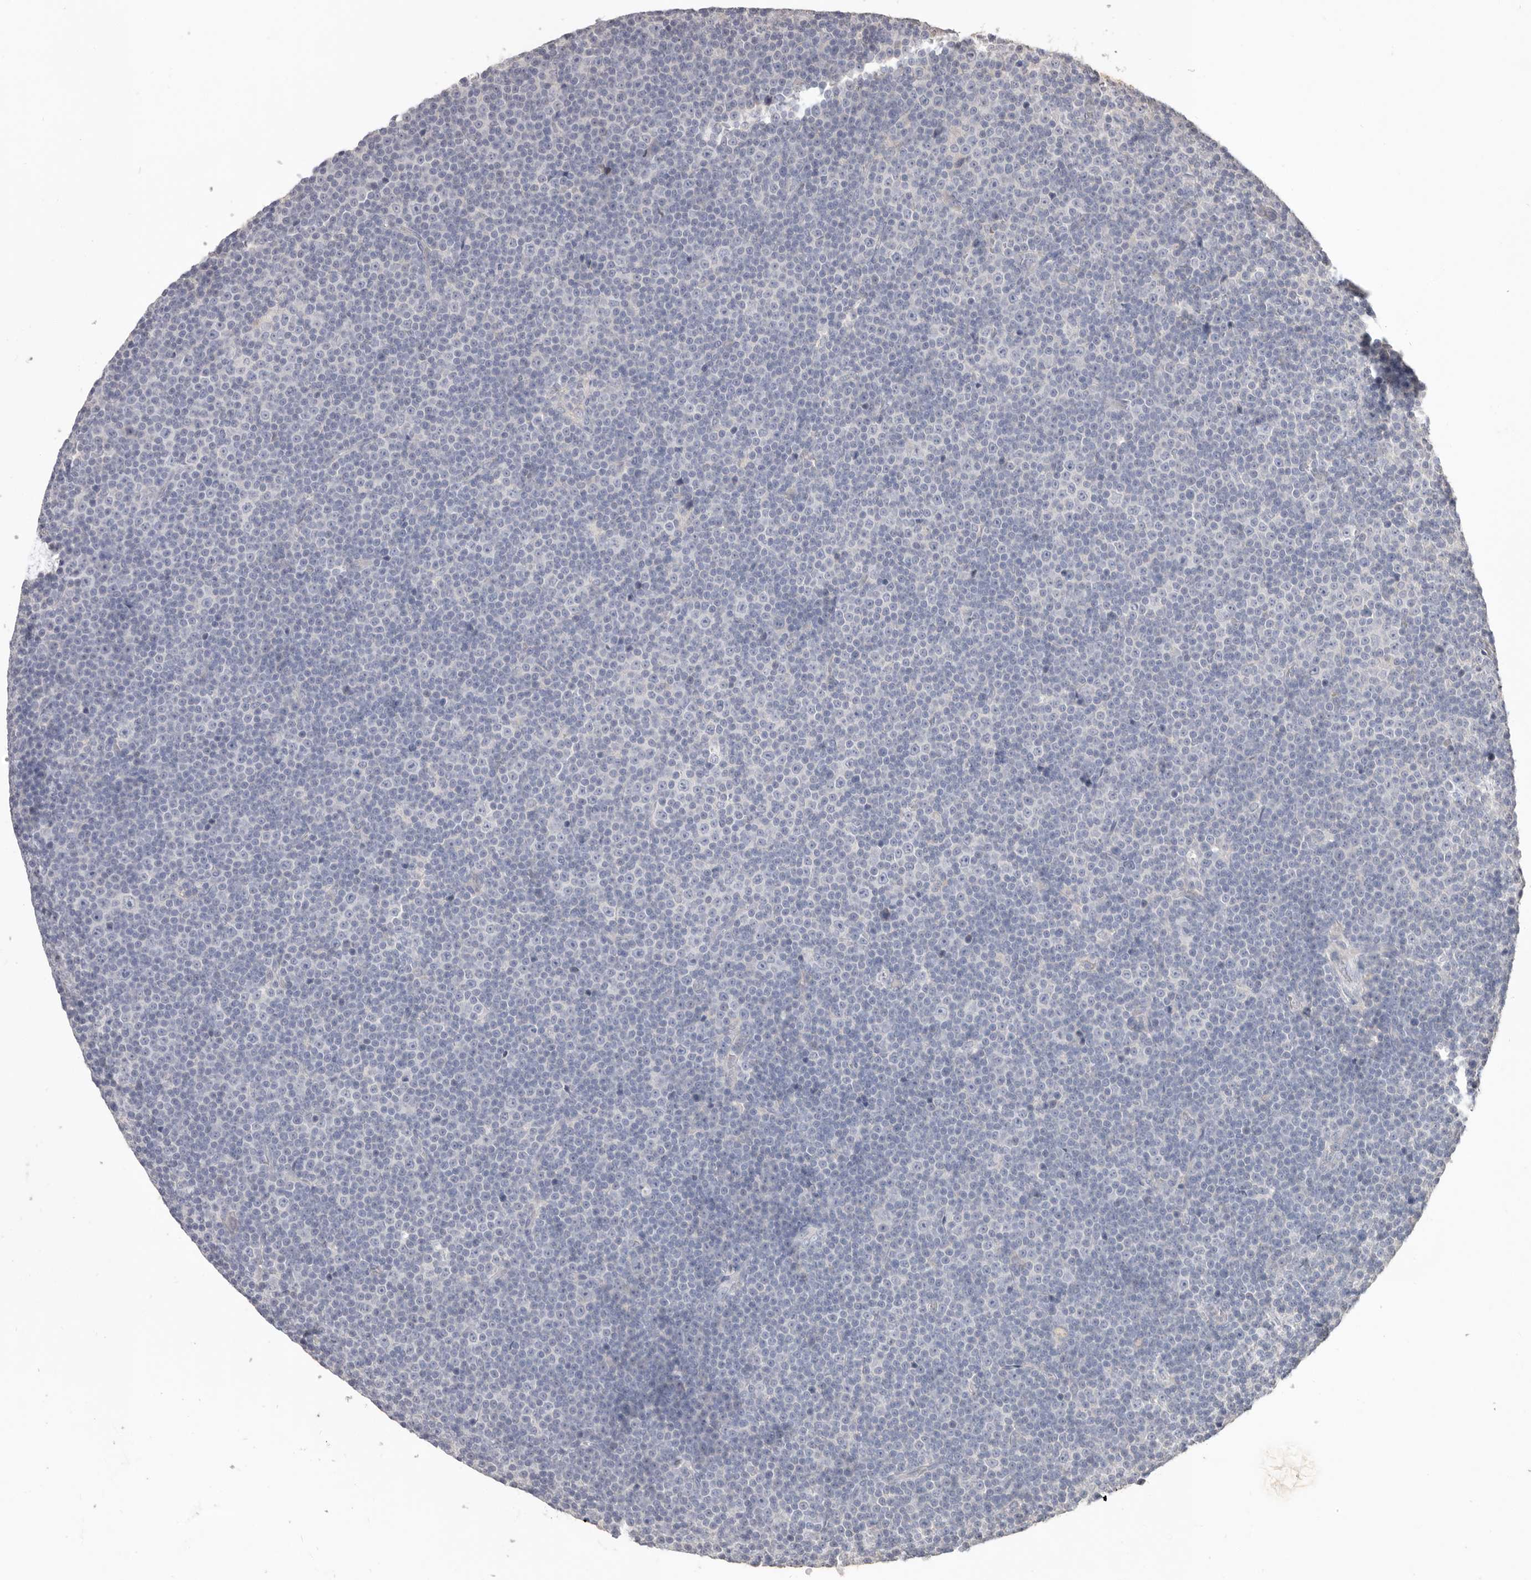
{"staining": {"intensity": "negative", "quantity": "none", "location": "none"}, "tissue": "lymphoma", "cell_type": "Tumor cells", "image_type": "cancer", "snomed": [{"axis": "morphology", "description": "Malignant lymphoma, non-Hodgkin's type, Low grade"}, {"axis": "topography", "description": "Lymph node"}], "caption": "A high-resolution histopathology image shows immunohistochemistry staining of low-grade malignant lymphoma, non-Hodgkin's type, which shows no significant positivity in tumor cells. The staining was performed using DAB to visualize the protein expression in brown, while the nuclei were stained in blue with hematoxylin (Magnification: 20x).", "gene": "HCAR2", "patient": {"sex": "female", "age": 67}}